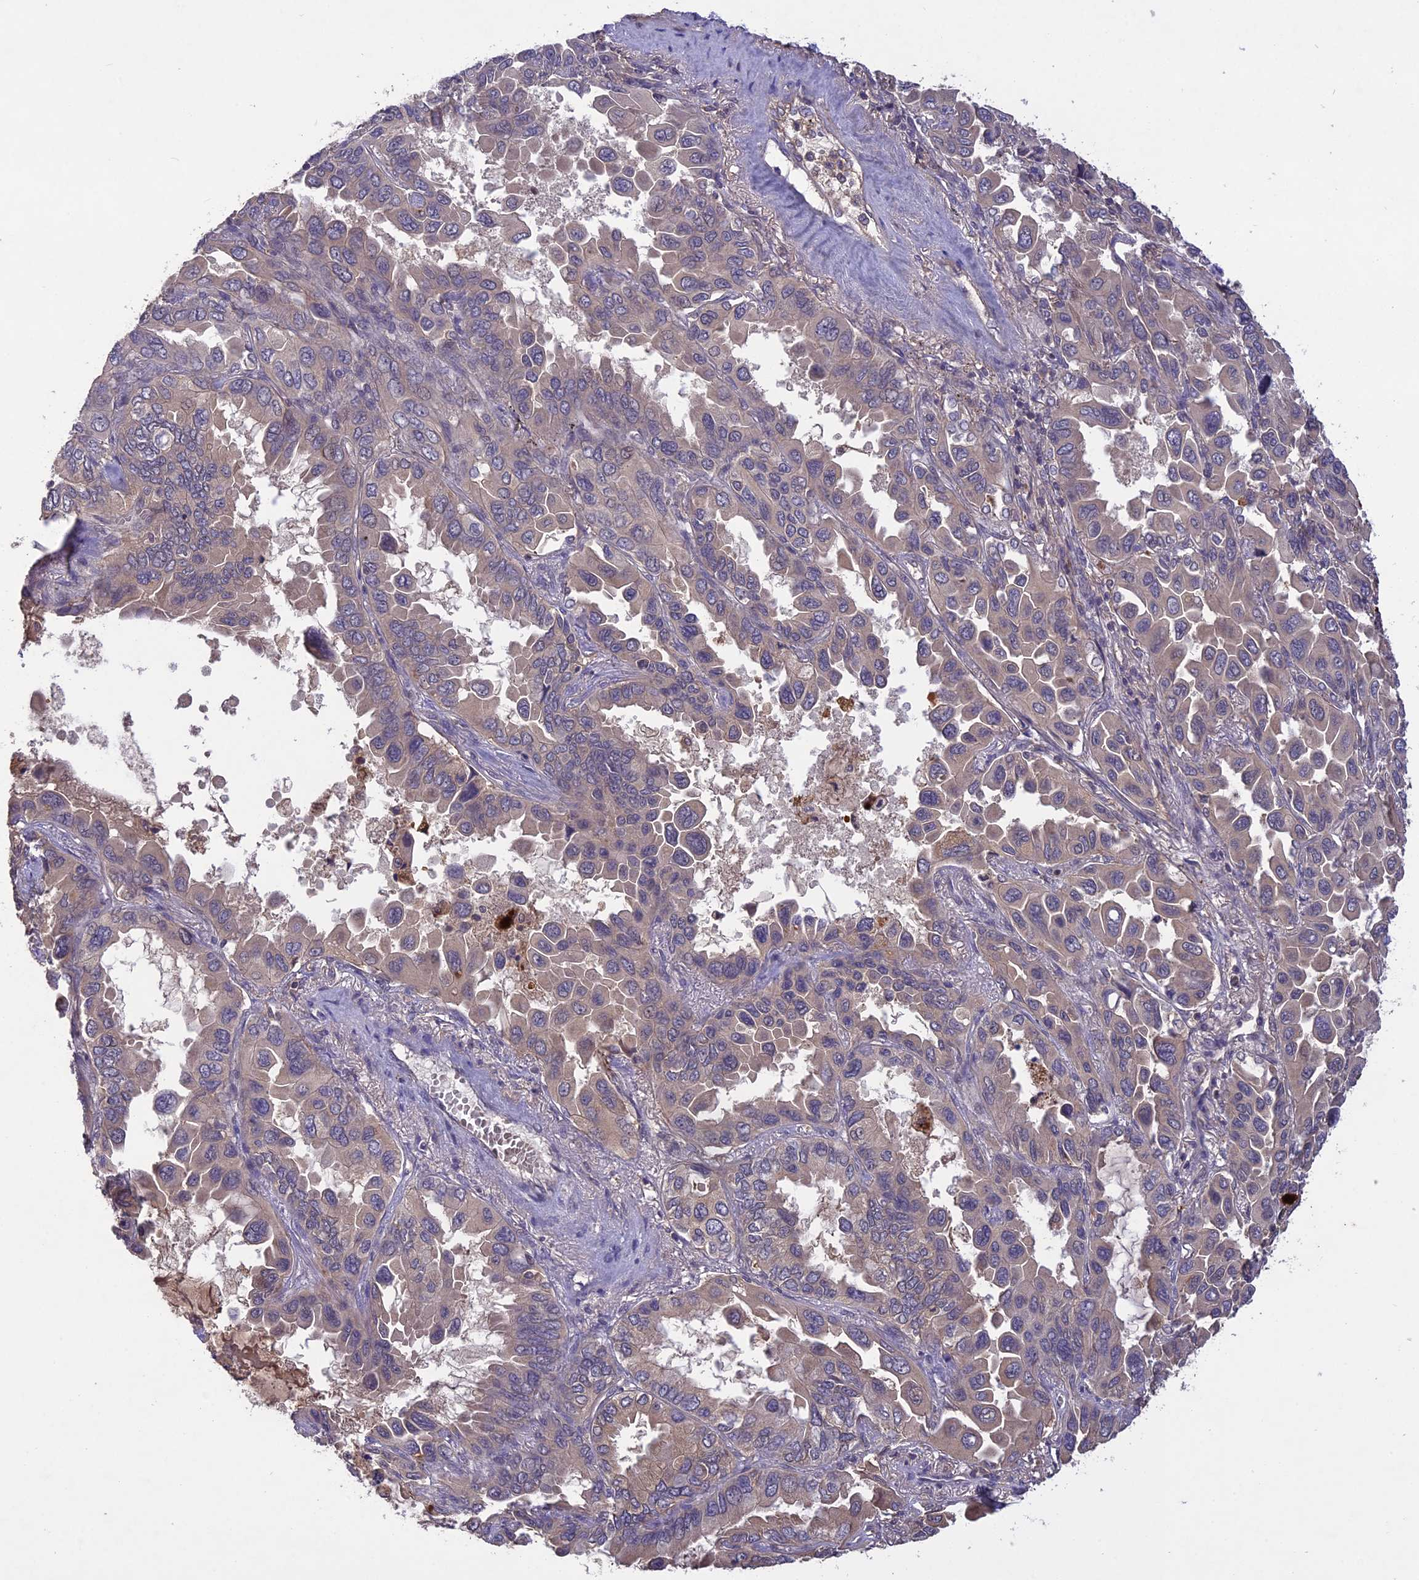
{"staining": {"intensity": "weak", "quantity": "<25%", "location": "cytoplasmic/membranous"}, "tissue": "lung cancer", "cell_type": "Tumor cells", "image_type": "cancer", "snomed": [{"axis": "morphology", "description": "Adenocarcinoma, NOS"}, {"axis": "topography", "description": "Lung"}], "caption": "DAB immunohistochemical staining of human adenocarcinoma (lung) displays no significant staining in tumor cells.", "gene": "ADO", "patient": {"sex": "male", "age": 64}}